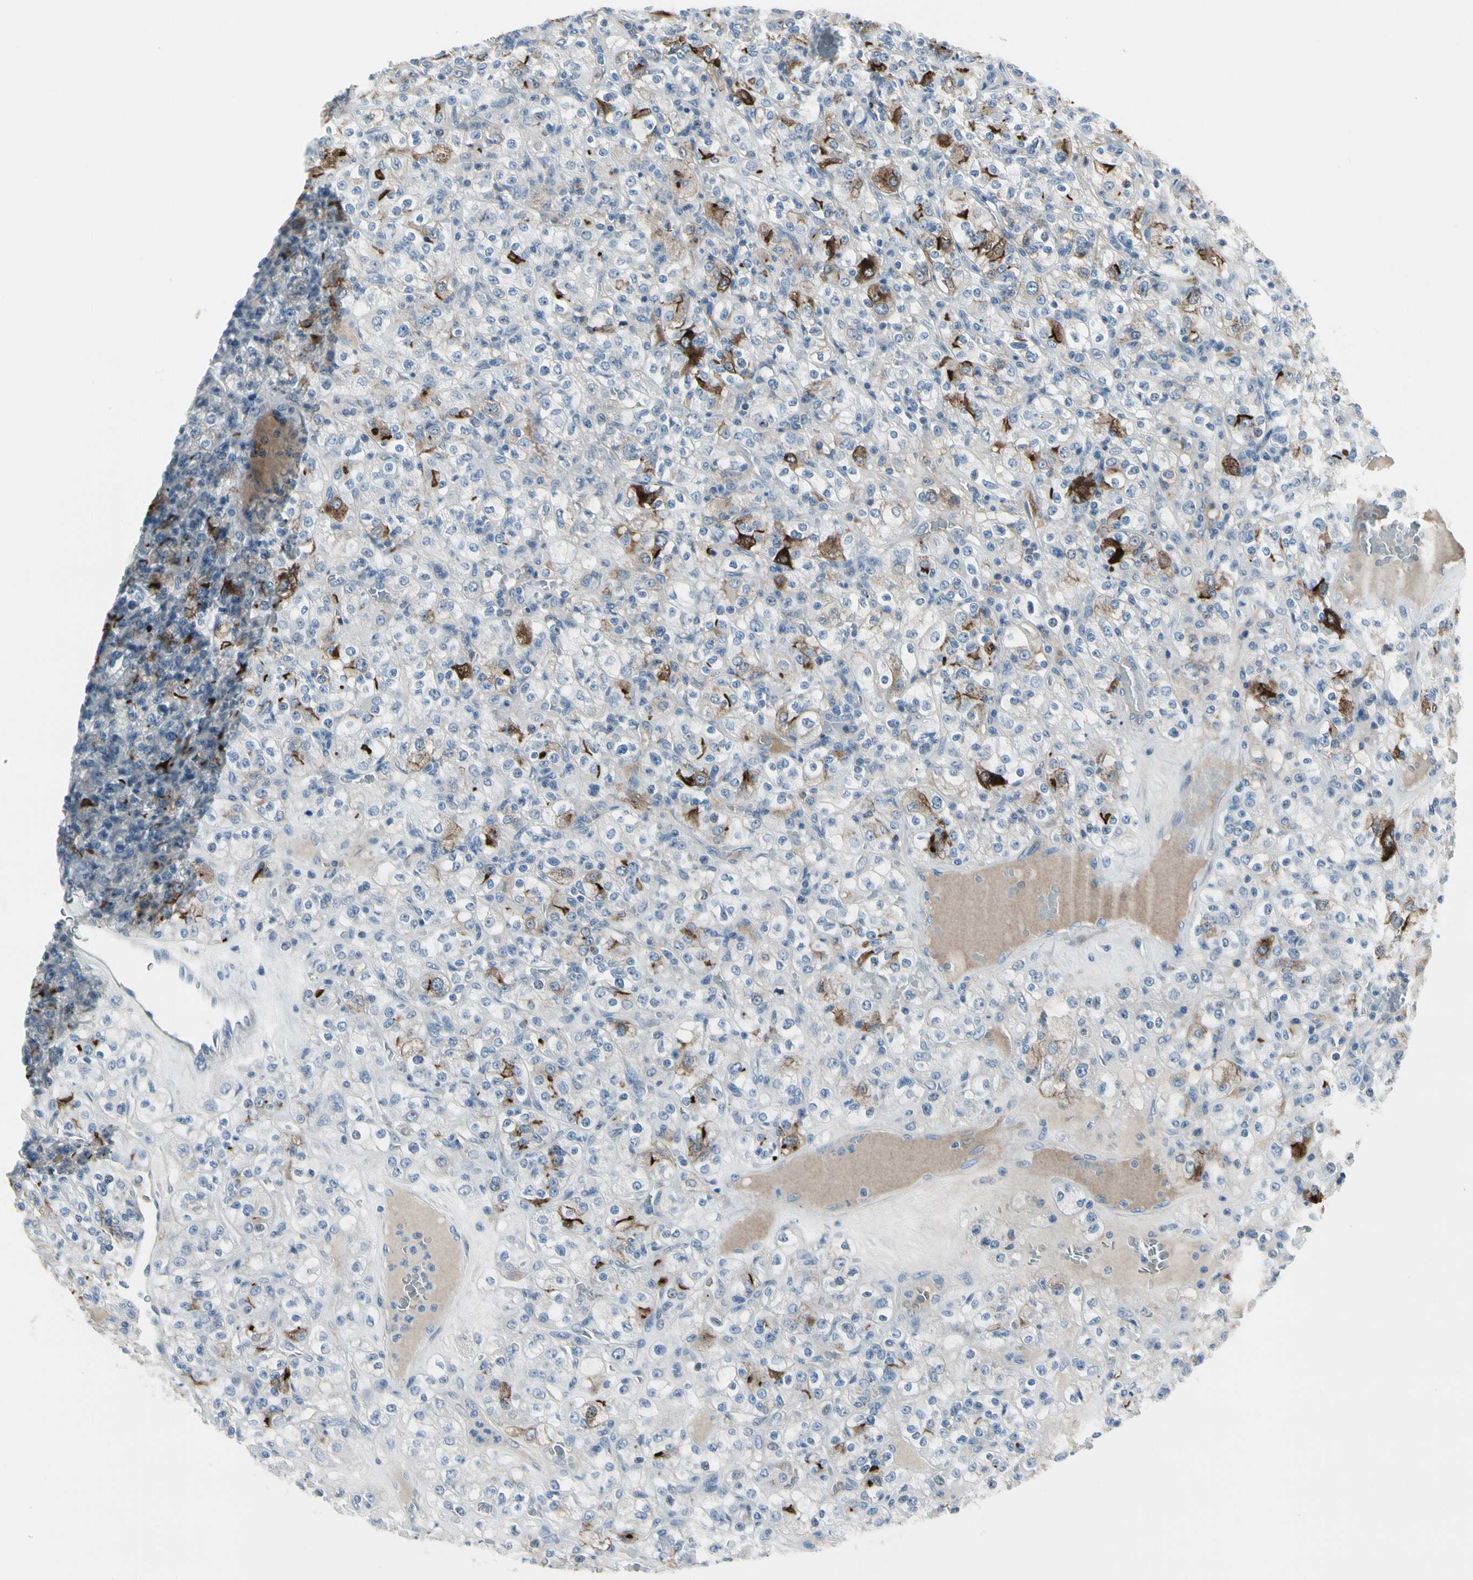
{"staining": {"intensity": "strong", "quantity": "<25%", "location": "cytoplasmic/membranous"}, "tissue": "renal cancer", "cell_type": "Tumor cells", "image_type": "cancer", "snomed": [{"axis": "morphology", "description": "Normal tissue, NOS"}, {"axis": "morphology", "description": "Adenocarcinoma, NOS"}, {"axis": "topography", "description": "Kidney"}], "caption": "Immunohistochemistry (IHC) staining of renal adenocarcinoma, which reveals medium levels of strong cytoplasmic/membranous positivity in approximately <25% of tumor cells indicating strong cytoplasmic/membranous protein staining. The staining was performed using DAB (3,3'-diaminobenzidine) (brown) for protein detection and nuclei were counterstained in hematoxylin (blue).", "gene": "PIGR", "patient": {"sex": "female", "age": 72}}